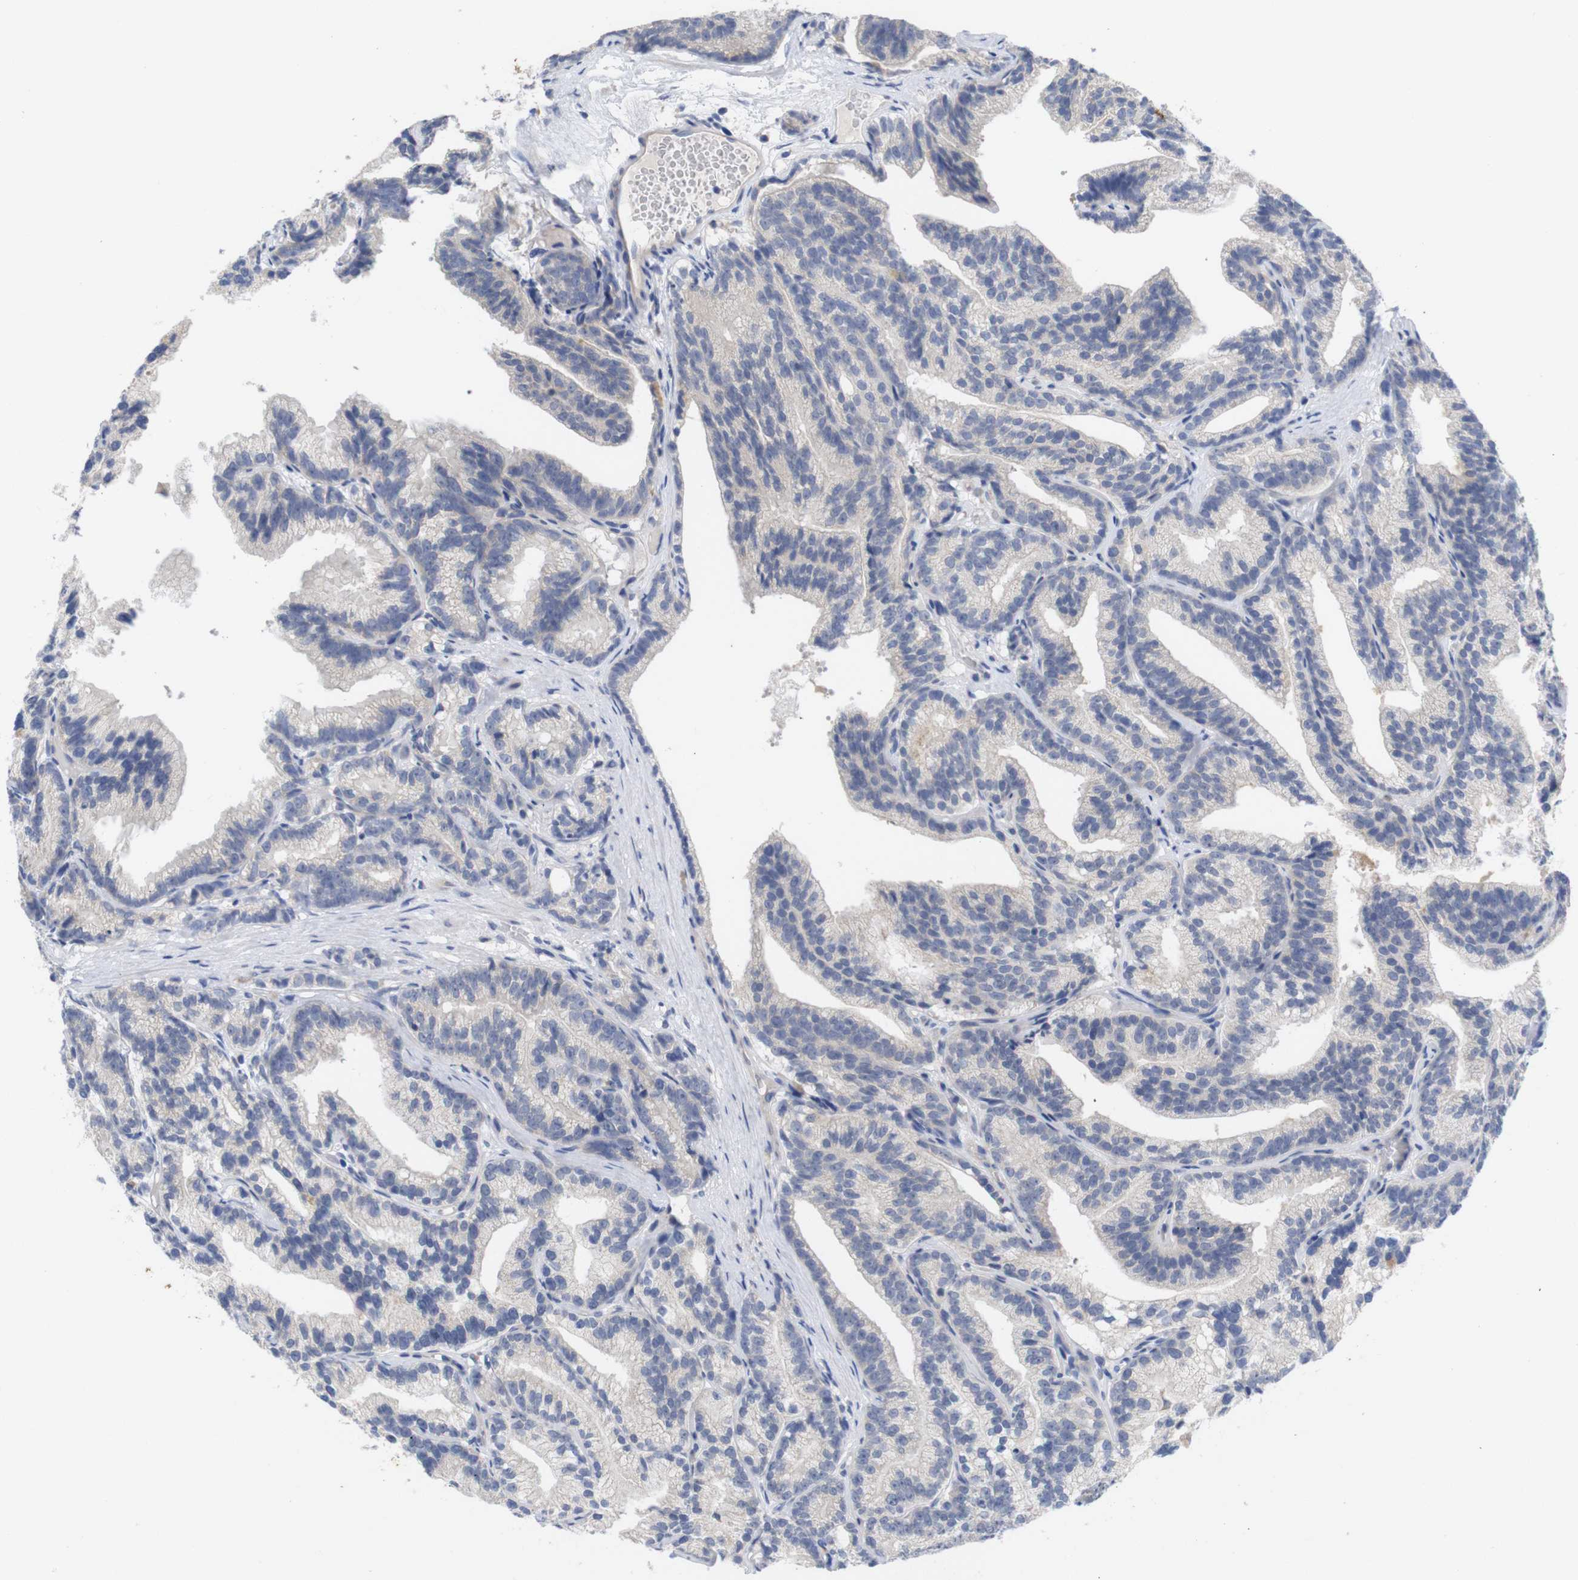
{"staining": {"intensity": "negative", "quantity": "none", "location": "none"}, "tissue": "prostate cancer", "cell_type": "Tumor cells", "image_type": "cancer", "snomed": [{"axis": "morphology", "description": "Adenocarcinoma, Low grade"}, {"axis": "topography", "description": "Prostate"}], "caption": "Histopathology image shows no protein expression in tumor cells of low-grade adenocarcinoma (prostate) tissue.", "gene": "TNNI3", "patient": {"sex": "male", "age": 89}}